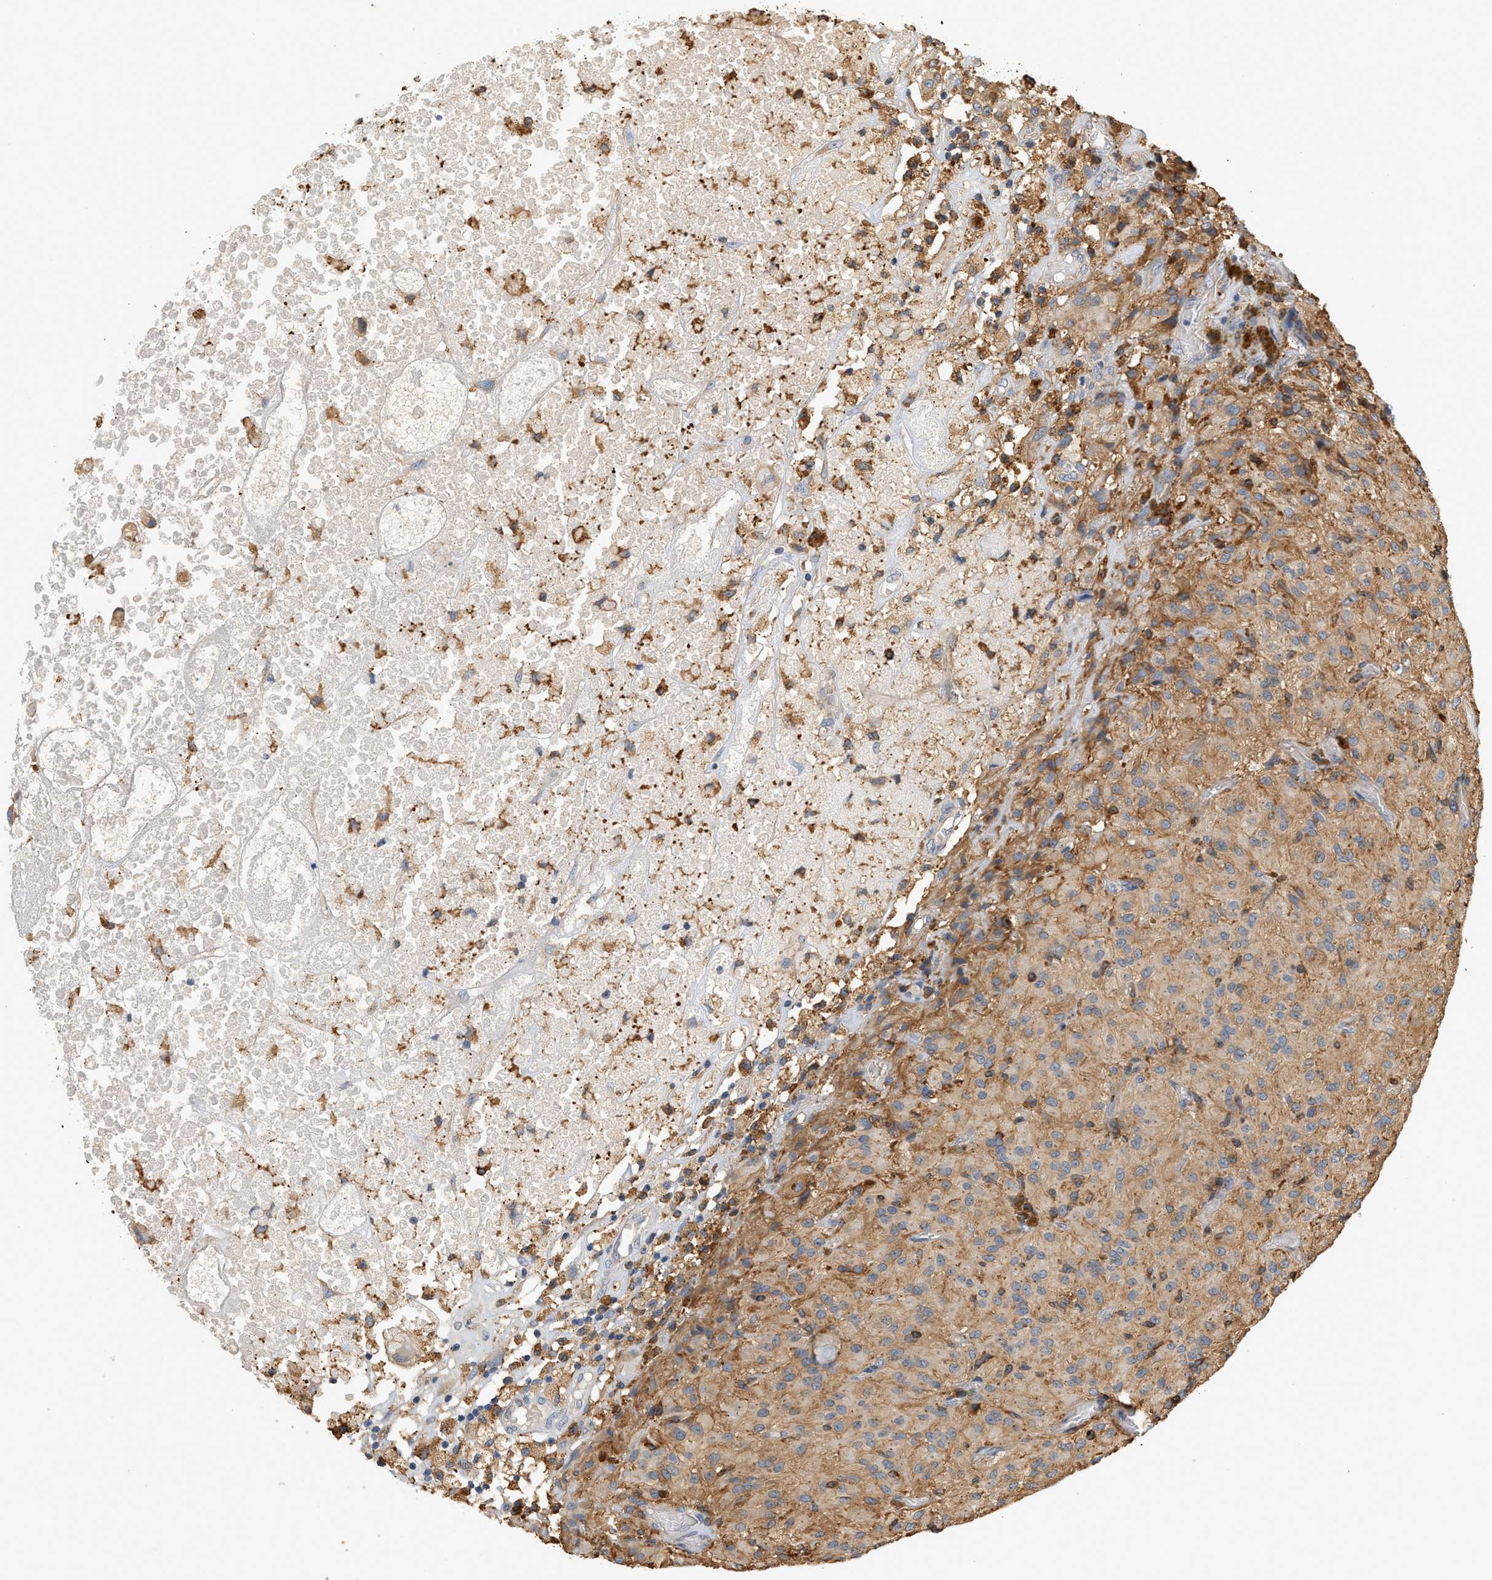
{"staining": {"intensity": "weak", "quantity": "25%-75%", "location": "cytoplasmic/membranous"}, "tissue": "glioma", "cell_type": "Tumor cells", "image_type": "cancer", "snomed": [{"axis": "morphology", "description": "Glioma, malignant, High grade"}, {"axis": "topography", "description": "Brain"}], "caption": "A brown stain shows weak cytoplasmic/membranous staining of a protein in human glioma tumor cells. The staining was performed using DAB to visualize the protein expression in brown, while the nuclei were stained in blue with hematoxylin (Magnification: 20x).", "gene": "CTXN1", "patient": {"sex": "female", "age": 59}}